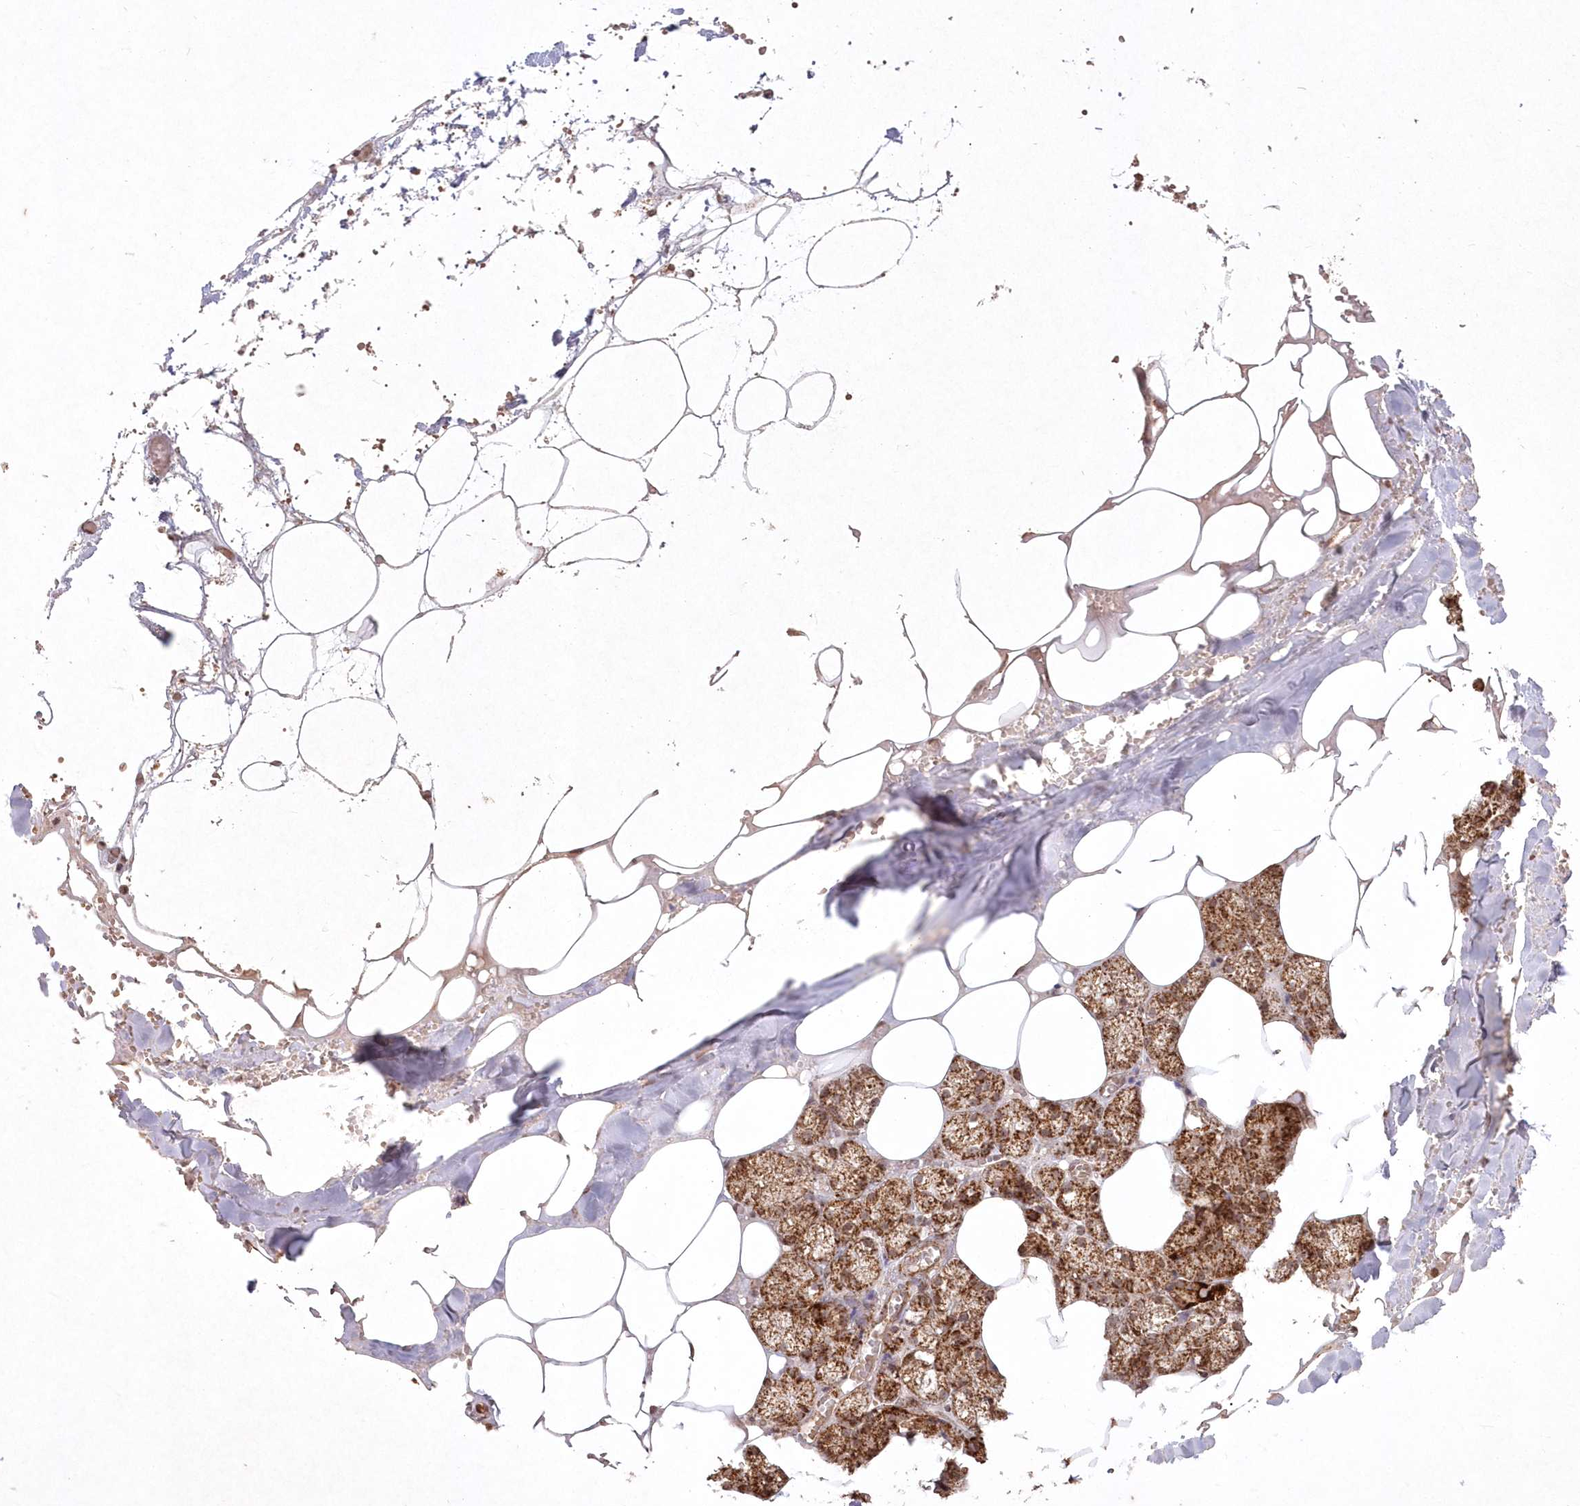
{"staining": {"intensity": "strong", "quantity": "25%-75%", "location": "cytoplasmic/membranous"}, "tissue": "salivary gland", "cell_type": "Glandular cells", "image_type": "normal", "snomed": [{"axis": "morphology", "description": "Normal tissue, NOS"}, {"axis": "topography", "description": "Salivary gland"}], "caption": "This histopathology image displays IHC staining of normal salivary gland, with high strong cytoplasmic/membranous expression in approximately 25%-75% of glandular cells.", "gene": "LRPPRC", "patient": {"sex": "male", "age": 62}}